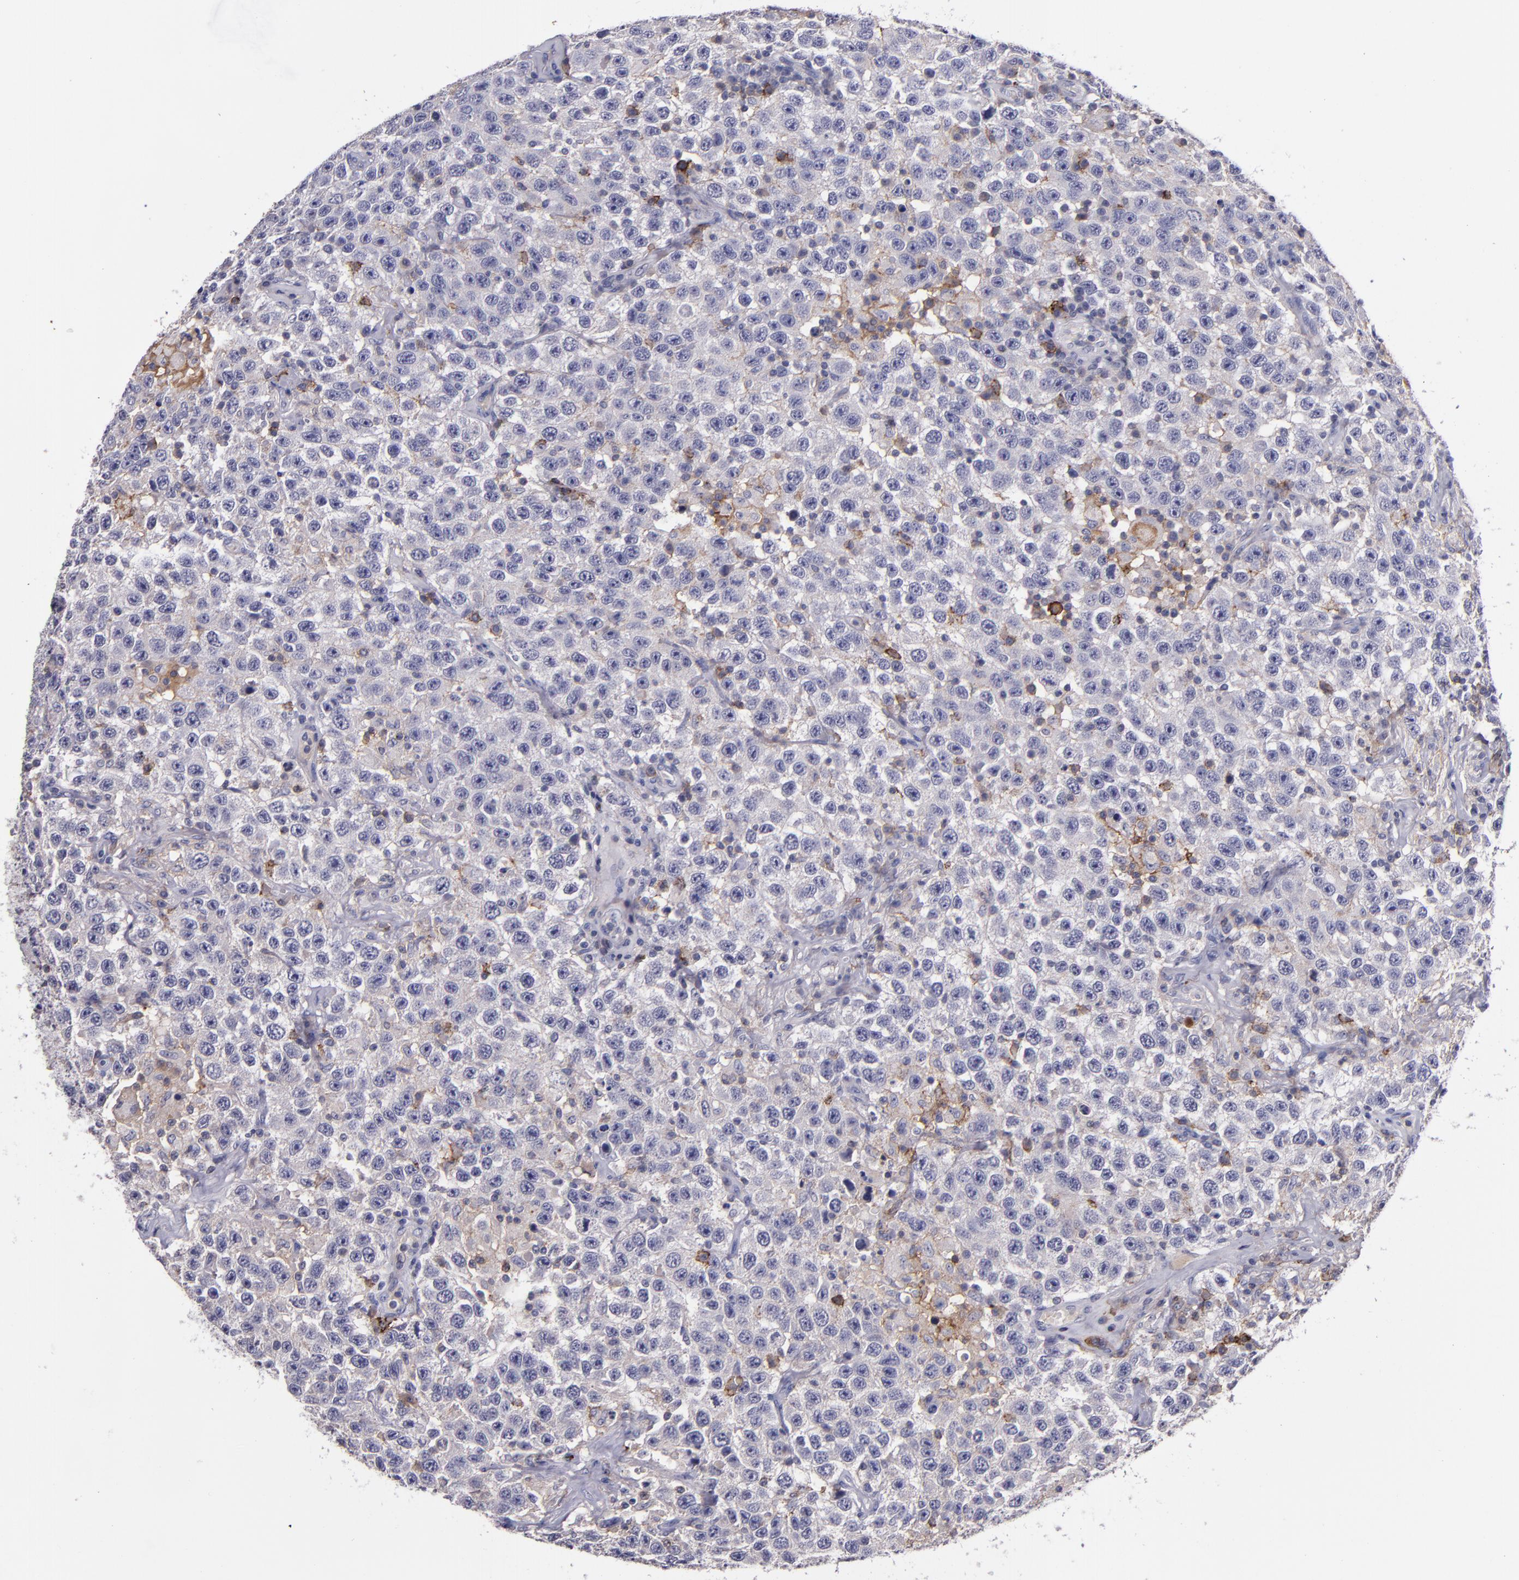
{"staining": {"intensity": "moderate", "quantity": "<25%", "location": "cytoplasmic/membranous"}, "tissue": "testis cancer", "cell_type": "Tumor cells", "image_type": "cancer", "snomed": [{"axis": "morphology", "description": "Seminoma, NOS"}, {"axis": "topography", "description": "Testis"}], "caption": "About <25% of tumor cells in human testis cancer (seminoma) display moderate cytoplasmic/membranous protein expression as visualized by brown immunohistochemical staining.", "gene": "MFGE8", "patient": {"sex": "male", "age": 41}}